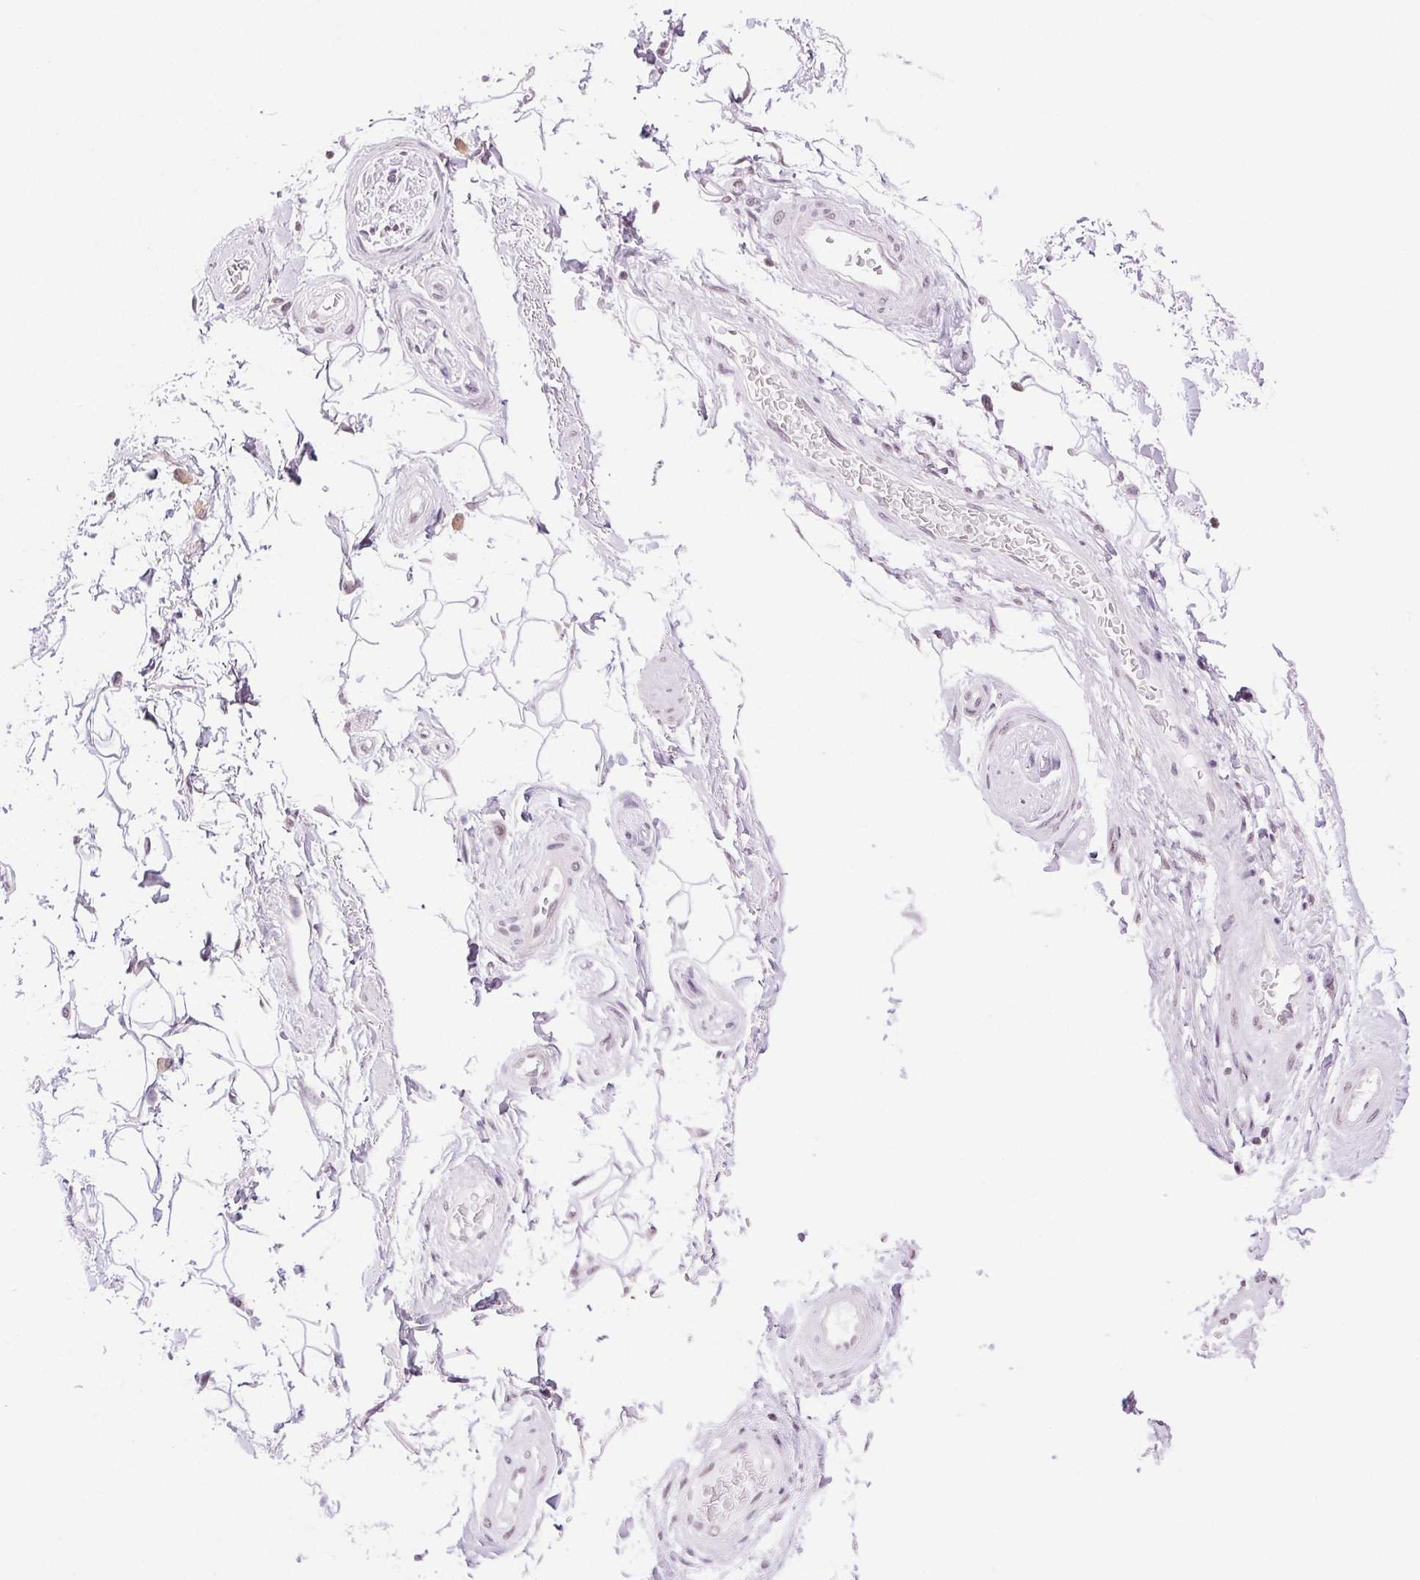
{"staining": {"intensity": "negative", "quantity": "none", "location": "none"}, "tissue": "adipose tissue", "cell_type": "Adipocytes", "image_type": "normal", "snomed": [{"axis": "morphology", "description": "Normal tissue, NOS"}, {"axis": "topography", "description": "Anal"}, {"axis": "topography", "description": "Peripheral nerve tissue"}], "caption": "This is an immunohistochemistry (IHC) photomicrograph of benign human adipose tissue. There is no staining in adipocytes.", "gene": "TNNT3", "patient": {"sex": "male", "age": 51}}